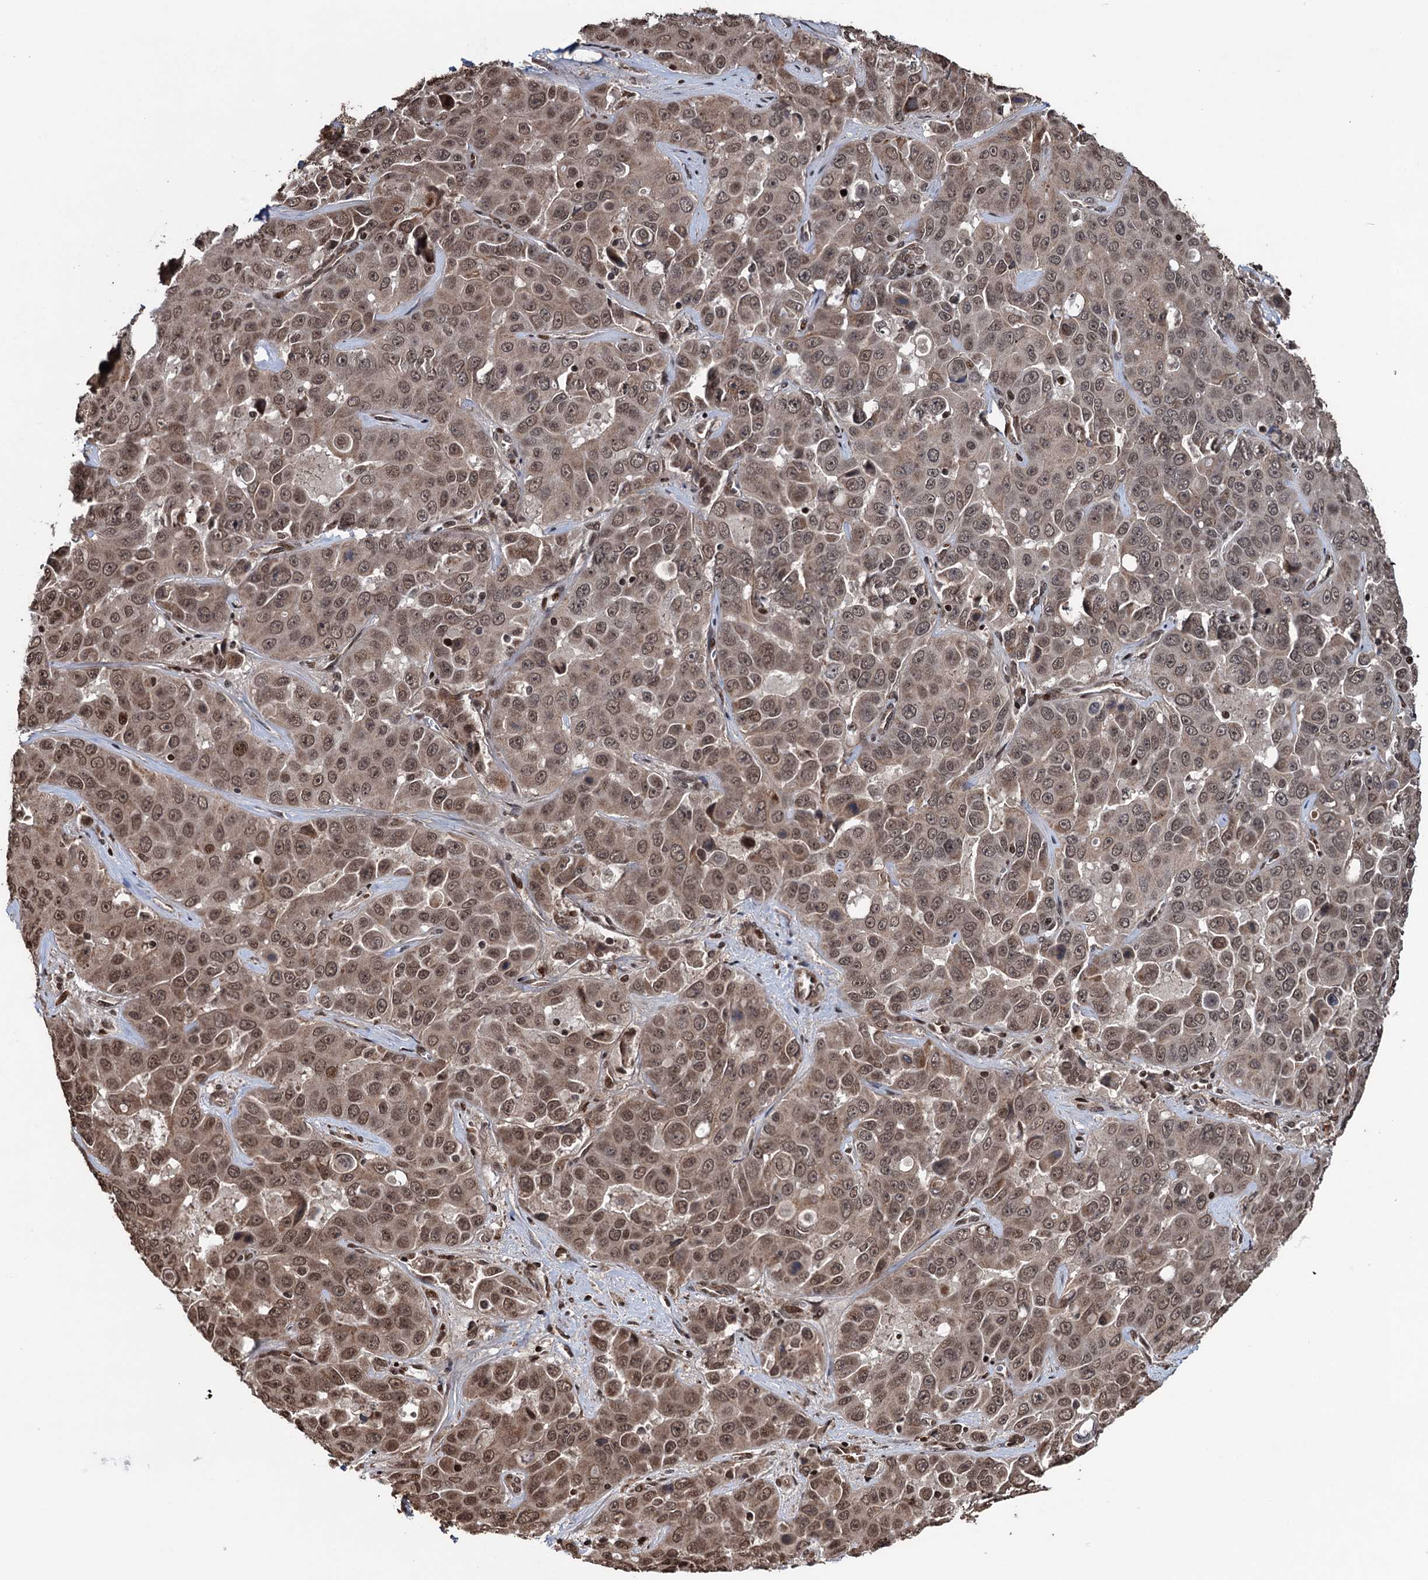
{"staining": {"intensity": "moderate", "quantity": ">75%", "location": "nuclear"}, "tissue": "liver cancer", "cell_type": "Tumor cells", "image_type": "cancer", "snomed": [{"axis": "morphology", "description": "Cholangiocarcinoma"}, {"axis": "topography", "description": "Liver"}], "caption": "A brown stain shows moderate nuclear staining of a protein in cholangiocarcinoma (liver) tumor cells. Immunohistochemistry (ihc) stains the protein in brown and the nuclei are stained blue.", "gene": "EYA4", "patient": {"sex": "female", "age": 52}}